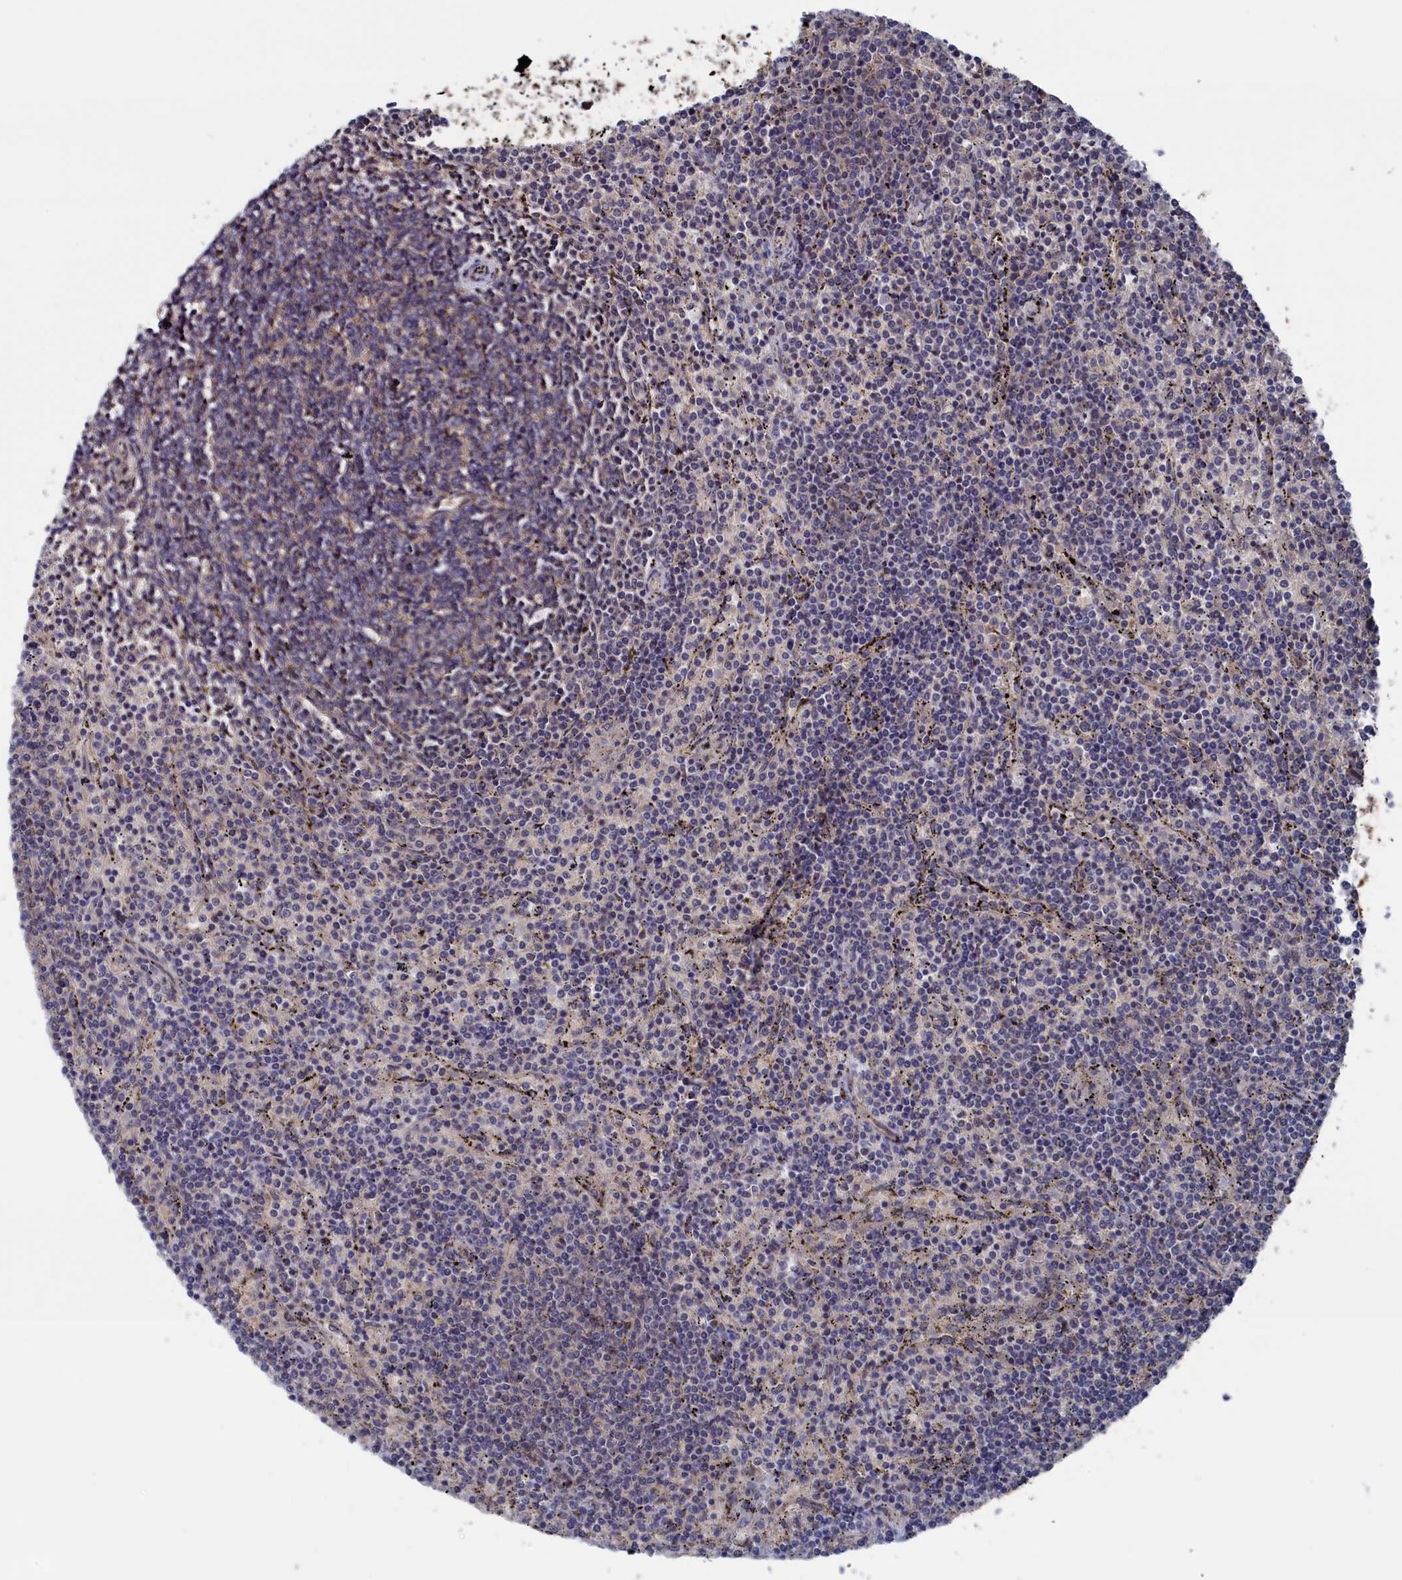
{"staining": {"intensity": "negative", "quantity": "none", "location": "none"}, "tissue": "lymphoma", "cell_type": "Tumor cells", "image_type": "cancer", "snomed": [{"axis": "morphology", "description": "Malignant lymphoma, non-Hodgkin's type, Low grade"}, {"axis": "topography", "description": "Spleen"}], "caption": "Immunohistochemistry (IHC) of lymphoma reveals no expression in tumor cells.", "gene": "NUTF2", "patient": {"sex": "female", "age": 50}}